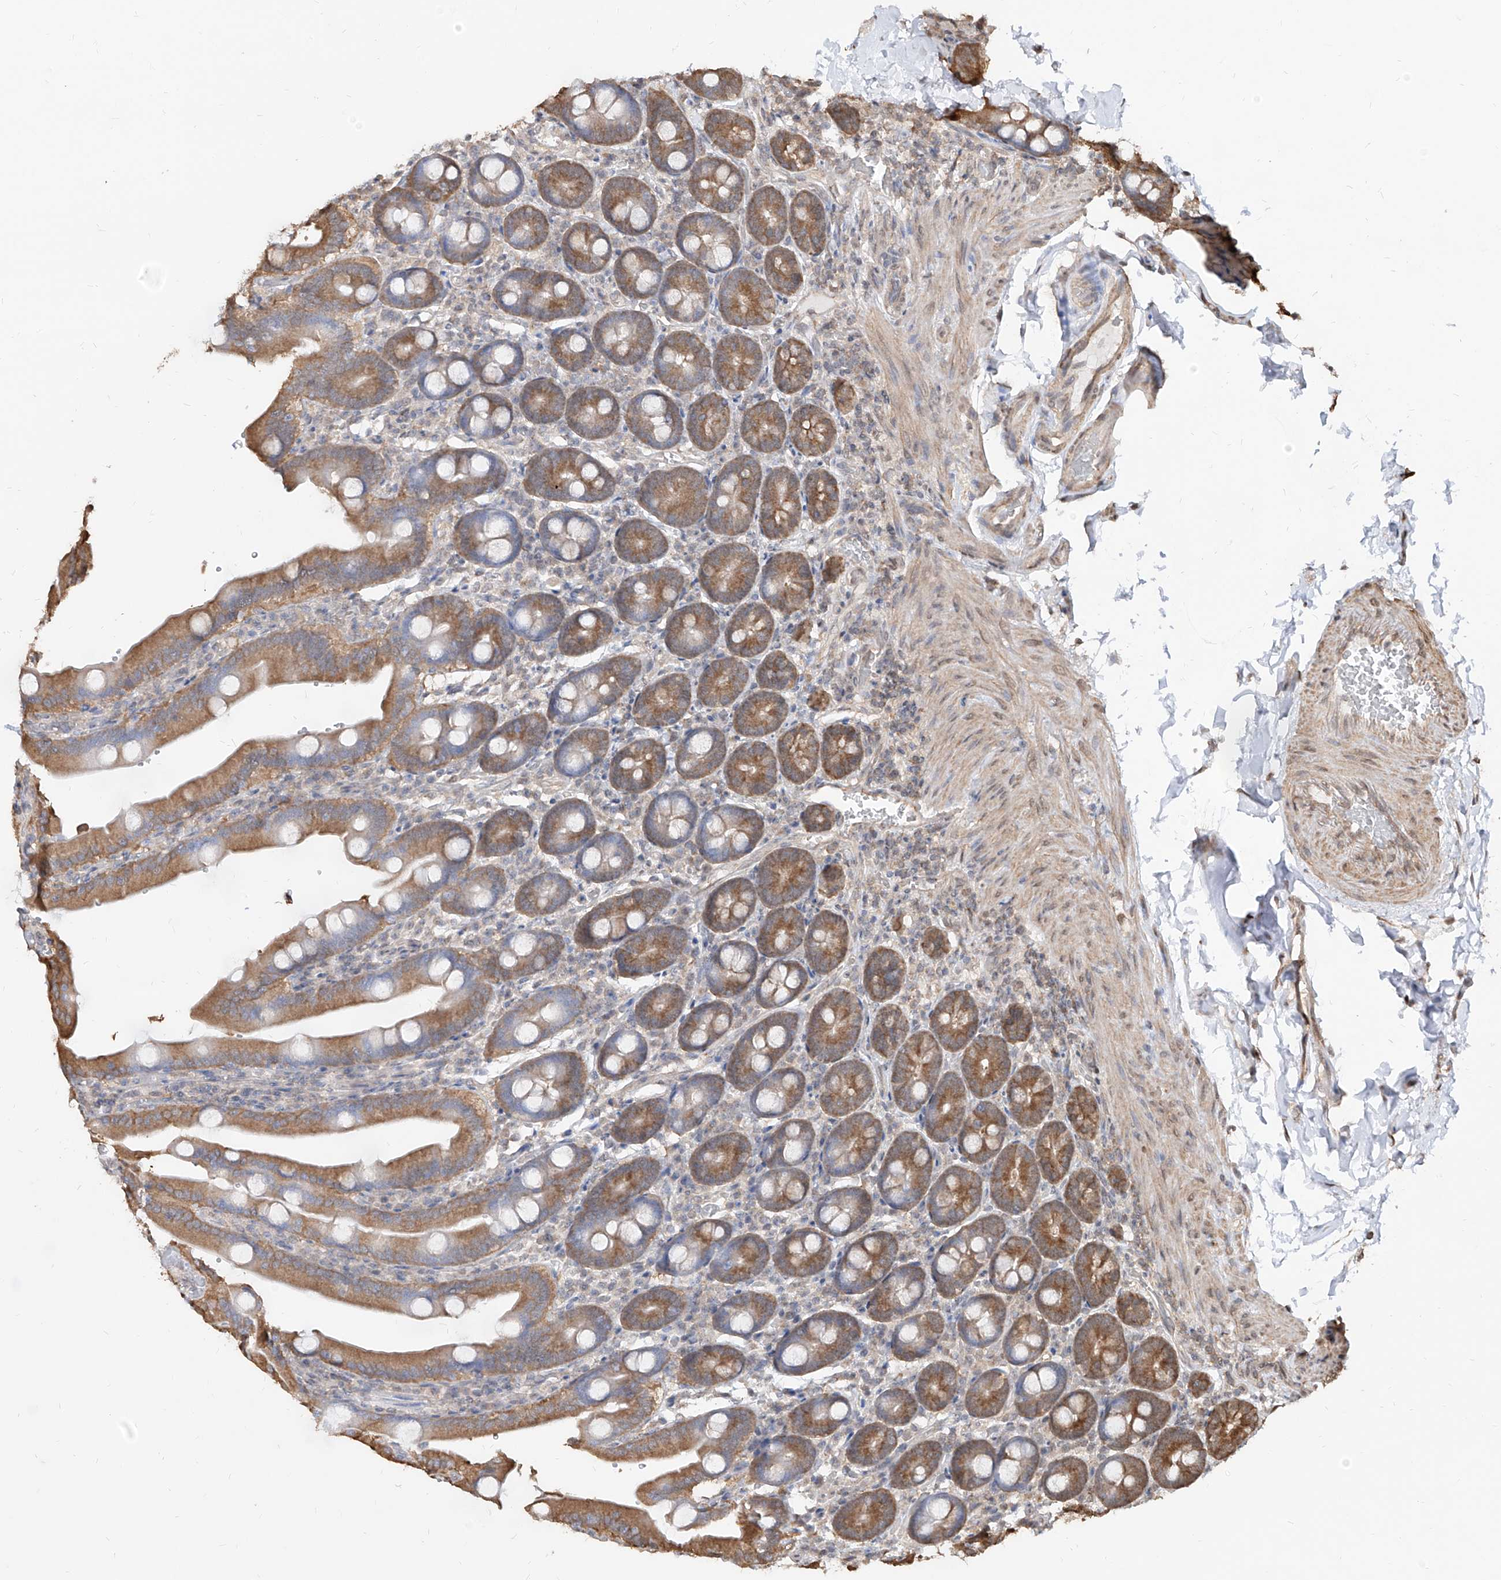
{"staining": {"intensity": "moderate", "quantity": ">75%", "location": "cytoplasmic/membranous"}, "tissue": "duodenum", "cell_type": "Glandular cells", "image_type": "normal", "snomed": [{"axis": "morphology", "description": "Normal tissue, NOS"}, {"axis": "topography", "description": "Duodenum"}], "caption": "IHC image of benign duodenum: duodenum stained using immunohistochemistry (IHC) displays medium levels of moderate protein expression localized specifically in the cytoplasmic/membranous of glandular cells, appearing as a cytoplasmic/membranous brown color.", "gene": "C8orf82", "patient": {"sex": "female", "age": 62}}